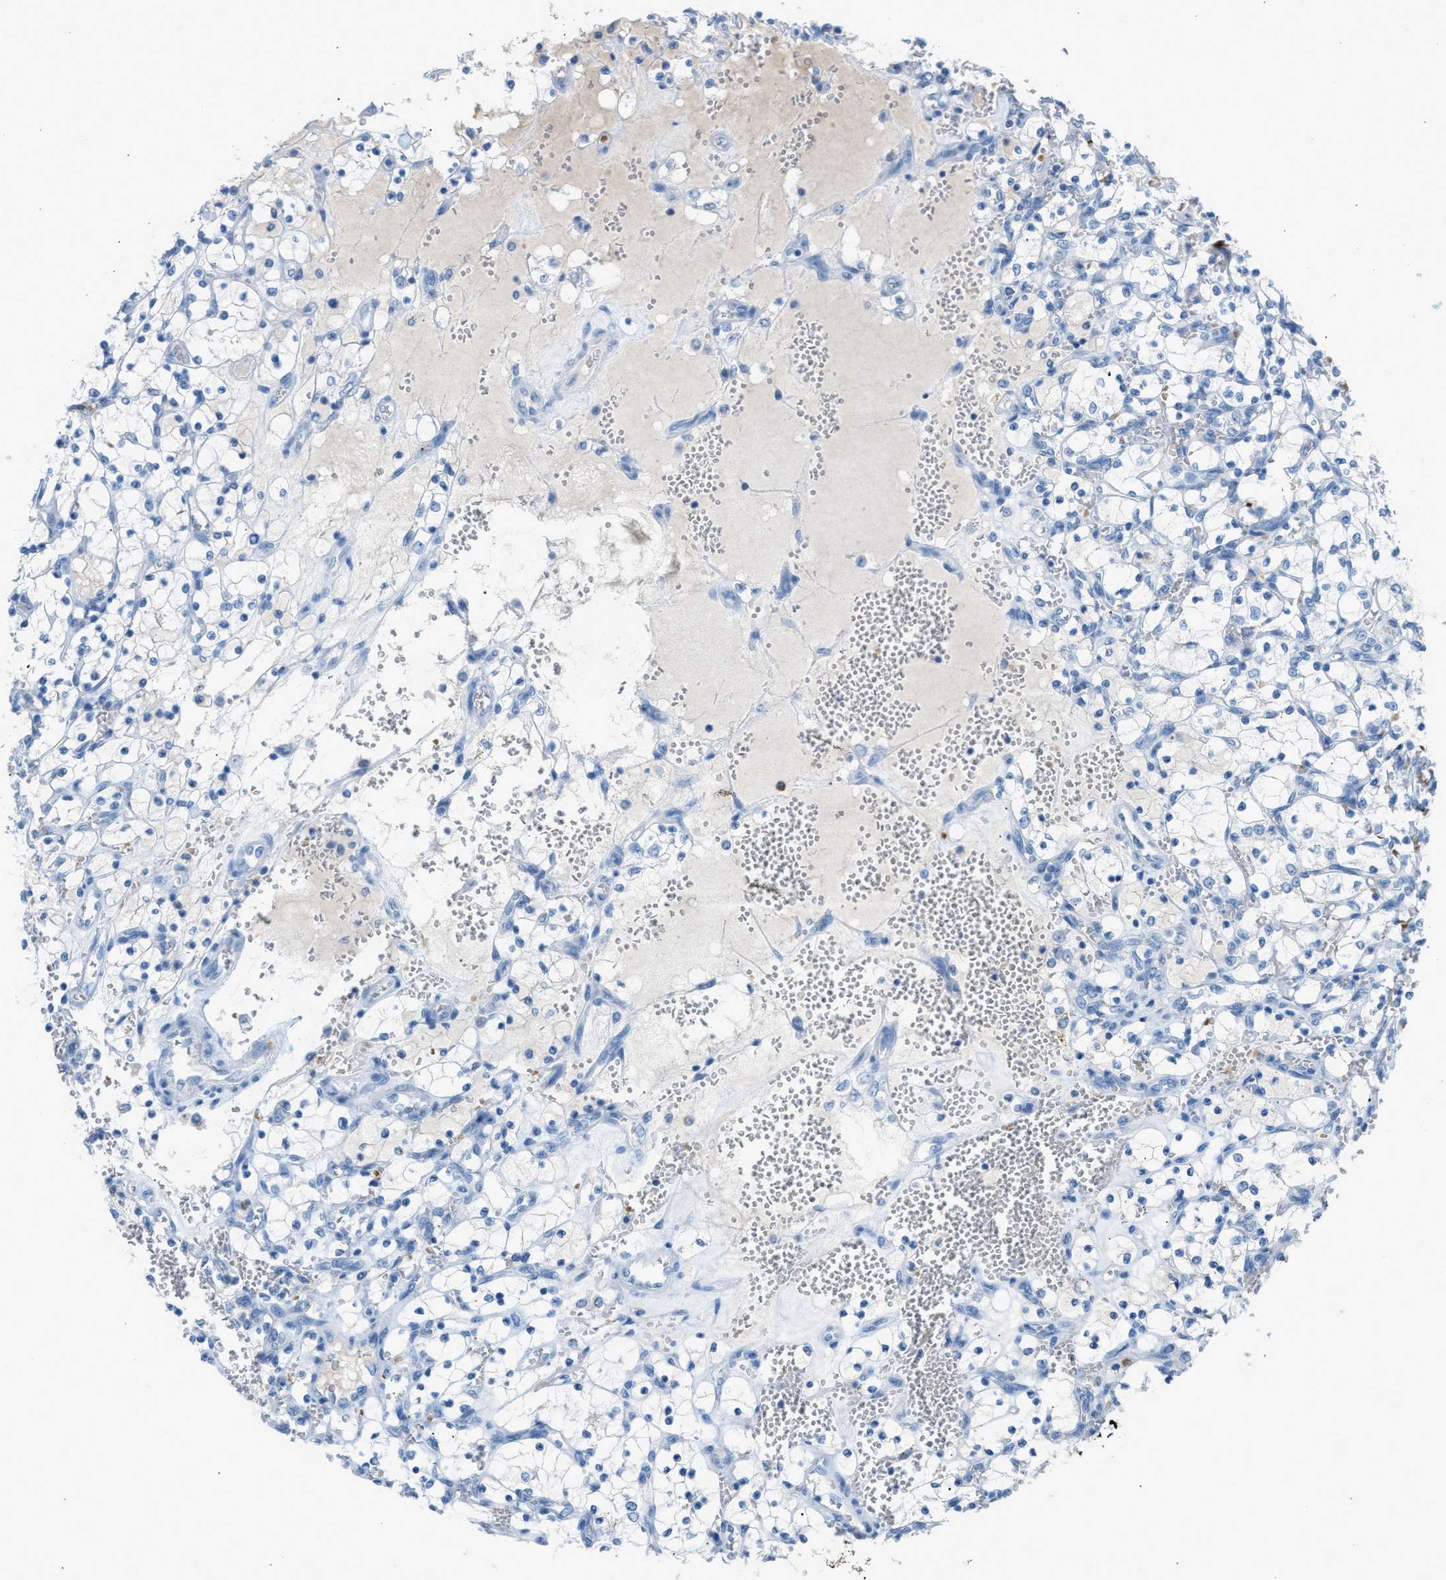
{"staining": {"intensity": "negative", "quantity": "none", "location": "none"}, "tissue": "renal cancer", "cell_type": "Tumor cells", "image_type": "cancer", "snomed": [{"axis": "morphology", "description": "Adenocarcinoma, NOS"}, {"axis": "topography", "description": "Kidney"}], "caption": "An image of human renal cancer (adenocarcinoma) is negative for staining in tumor cells.", "gene": "CFAP77", "patient": {"sex": "female", "age": 69}}